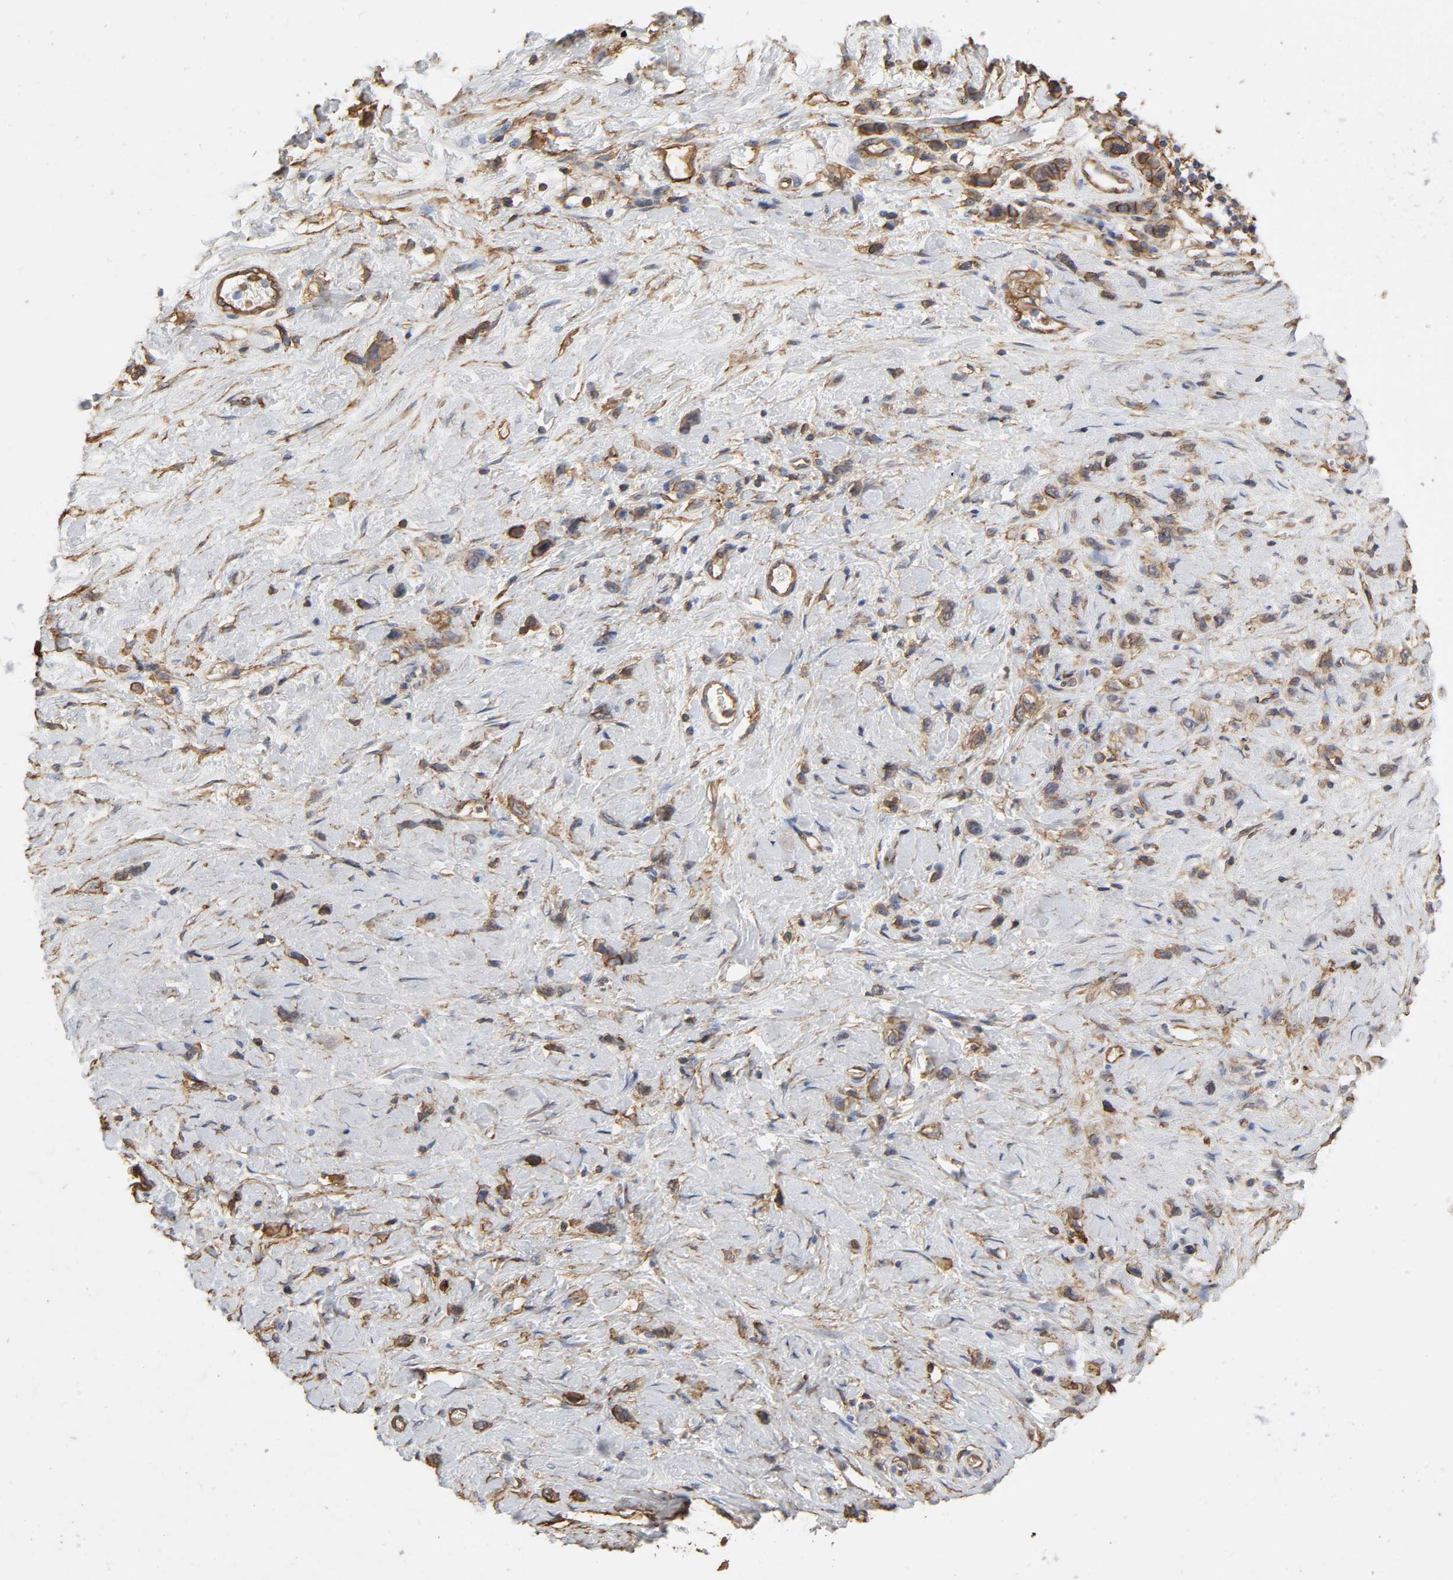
{"staining": {"intensity": "moderate", "quantity": ">75%", "location": "cytoplasmic/membranous"}, "tissue": "stomach cancer", "cell_type": "Tumor cells", "image_type": "cancer", "snomed": [{"axis": "morphology", "description": "Normal tissue, NOS"}, {"axis": "morphology", "description": "Adenocarcinoma, NOS"}, {"axis": "morphology", "description": "Adenocarcinoma, High grade"}, {"axis": "topography", "description": "Stomach, upper"}, {"axis": "topography", "description": "Stomach"}], "caption": "Human stomach high-grade adenocarcinoma stained for a protein (brown) reveals moderate cytoplasmic/membranous positive staining in approximately >75% of tumor cells.", "gene": "ANXA2", "patient": {"sex": "female", "age": 65}}